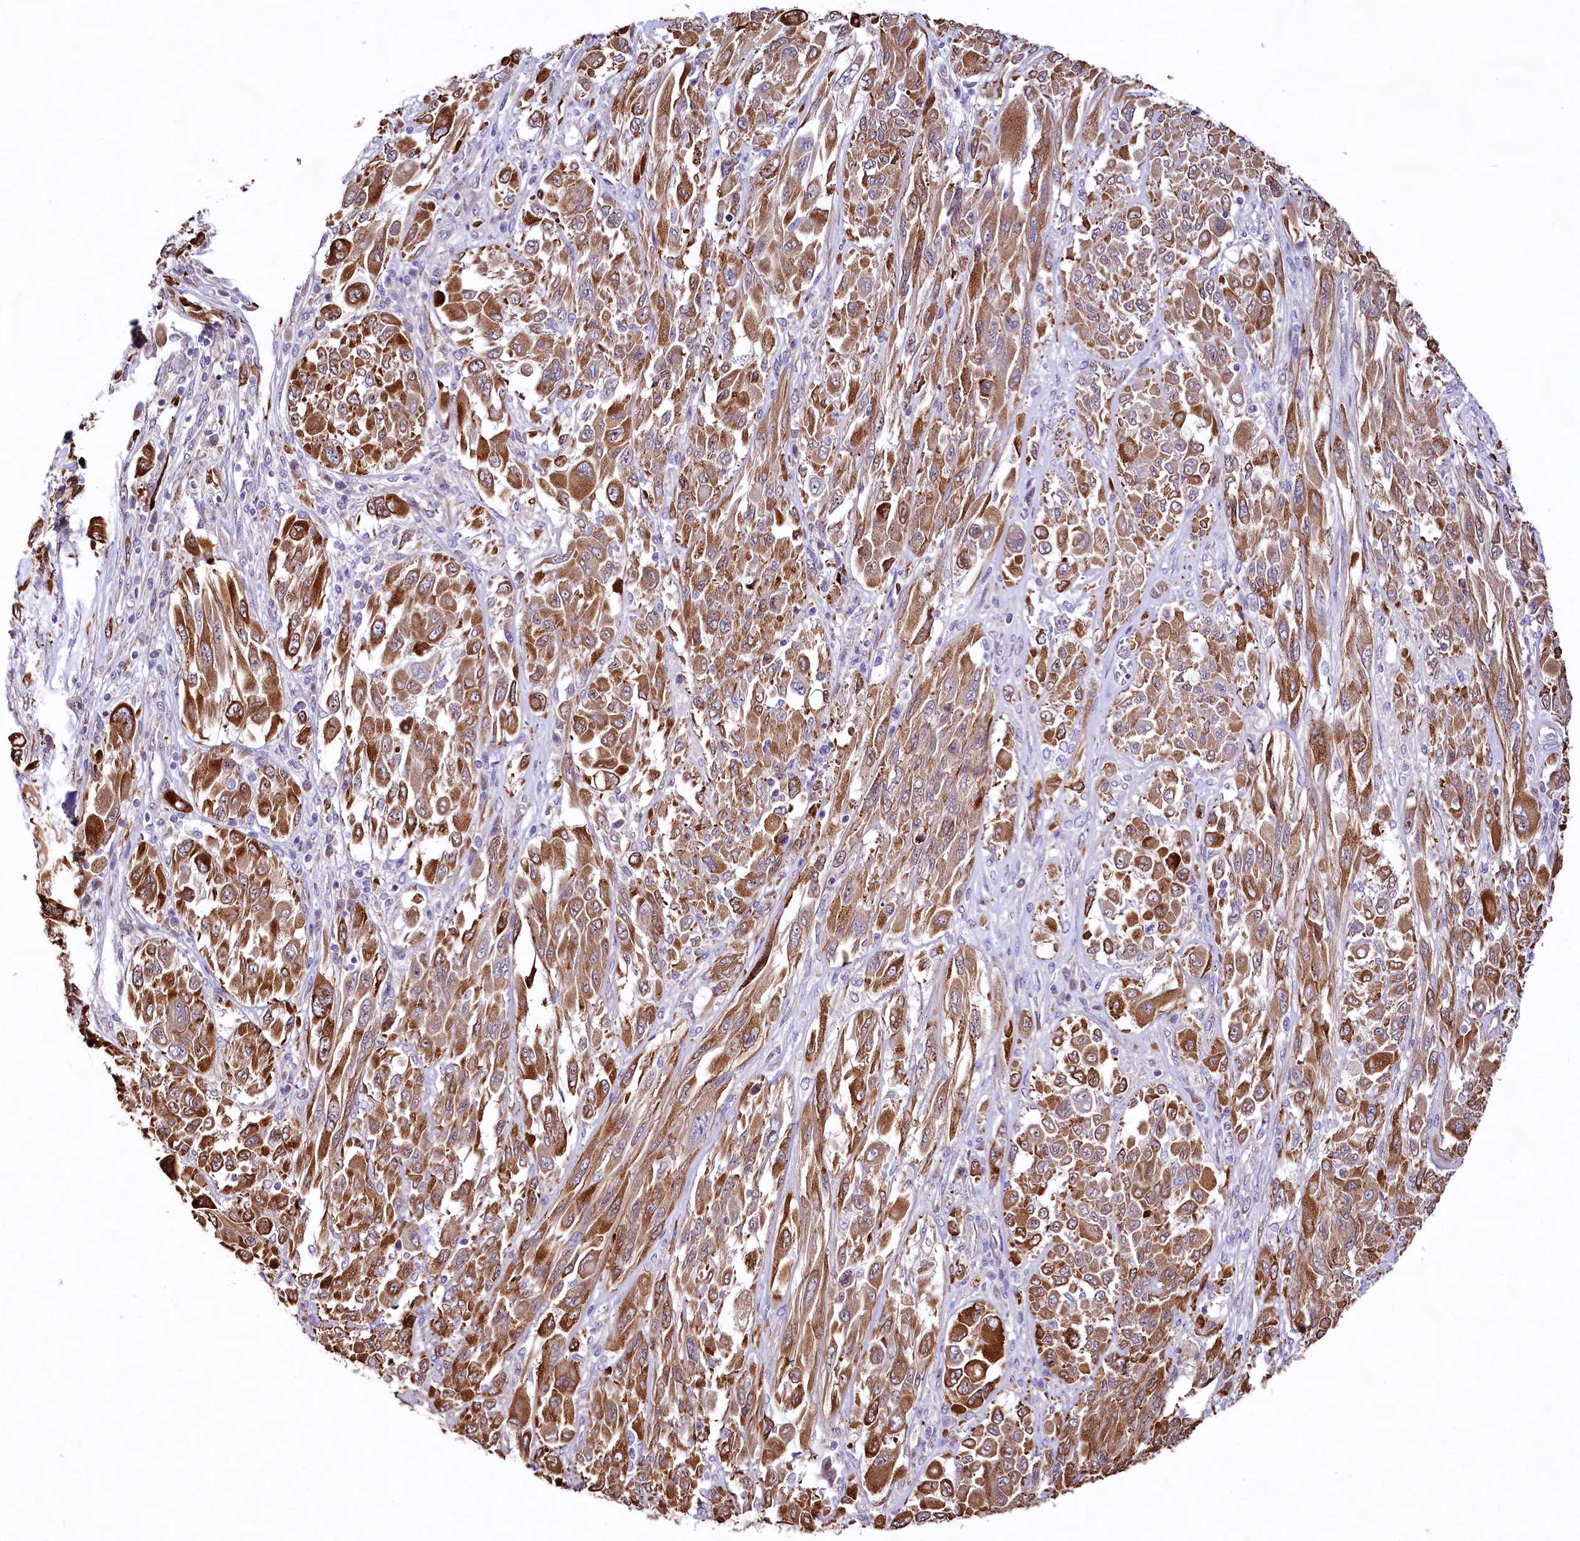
{"staining": {"intensity": "moderate", "quantity": ">75%", "location": "cytoplasmic/membranous"}, "tissue": "melanoma", "cell_type": "Tumor cells", "image_type": "cancer", "snomed": [{"axis": "morphology", "description": "Malignant melanoma, NOS"}, {"axis": "topography", "description": "Skin"}], "caption": "Malignant melanoma was stained to show a protein in brown. There is medium levels of moderate cytoplasmic/membranous positivity in about >75% of tumor cells. The protein is stained brown, and the nuclei are stained in blue (DAB IHC with brightfield microscopy, high magnification).", "gene": "VPS11", "patient": {"sex": "female", "age": 91}}